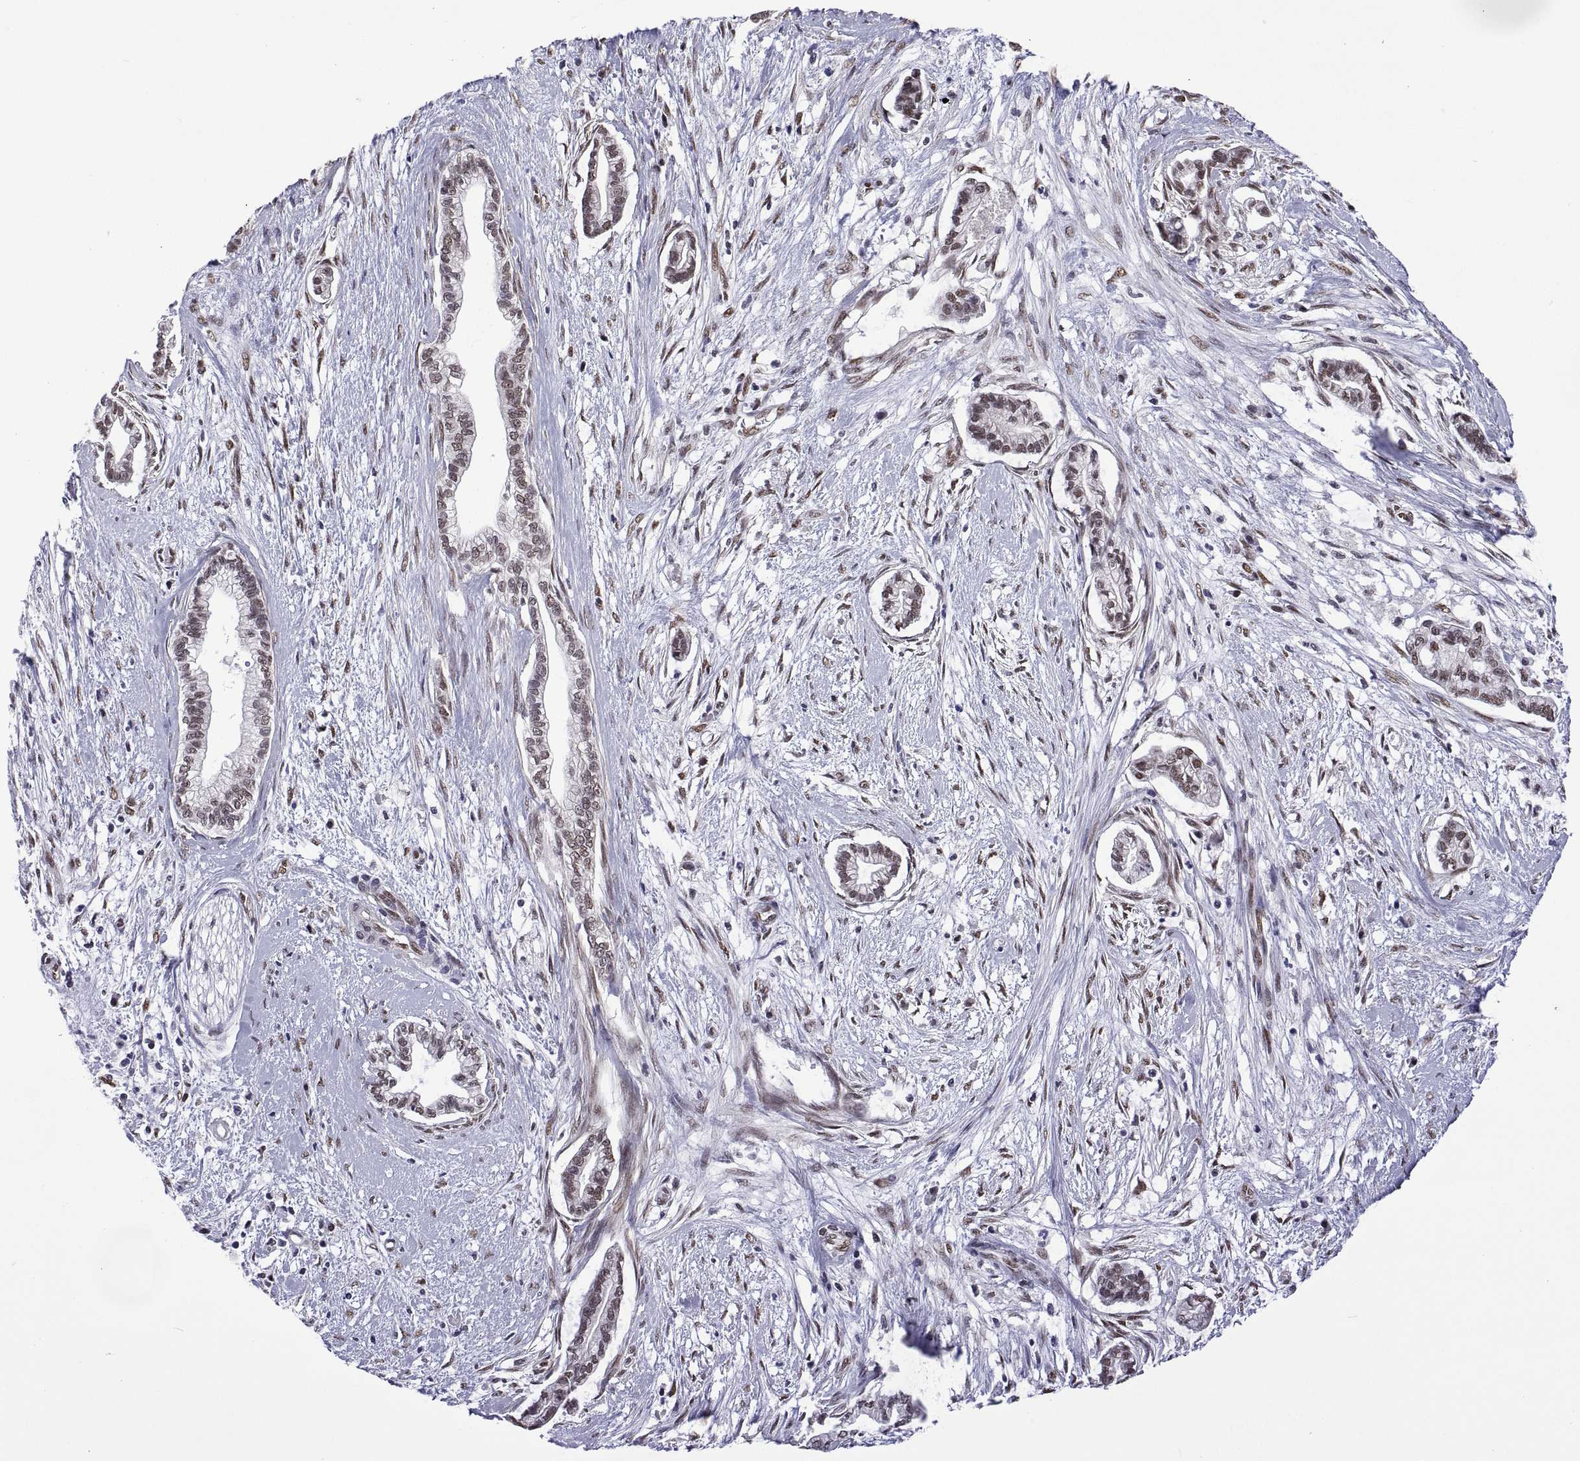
{"staining": {"intensity": "weak", "quantity": ">75%", "location": "nuclear"}, "tissue": "cervical cancer", "cell_type": "Tumor cells", "image_type": "cancer", "snomed": [{"axis": "morphology", "description": "Adenocarcinoma, NOS"}, {"axis": "topography", "description": "Cervix"}], "caption": "The histopathology image exhibits staining of cervical adenocarcinoma, revealing weak nuclear protein staining (brown color) within tumor cells.", "gene": "NR4A1", "patient": {"sex": "female", "age": 62}}